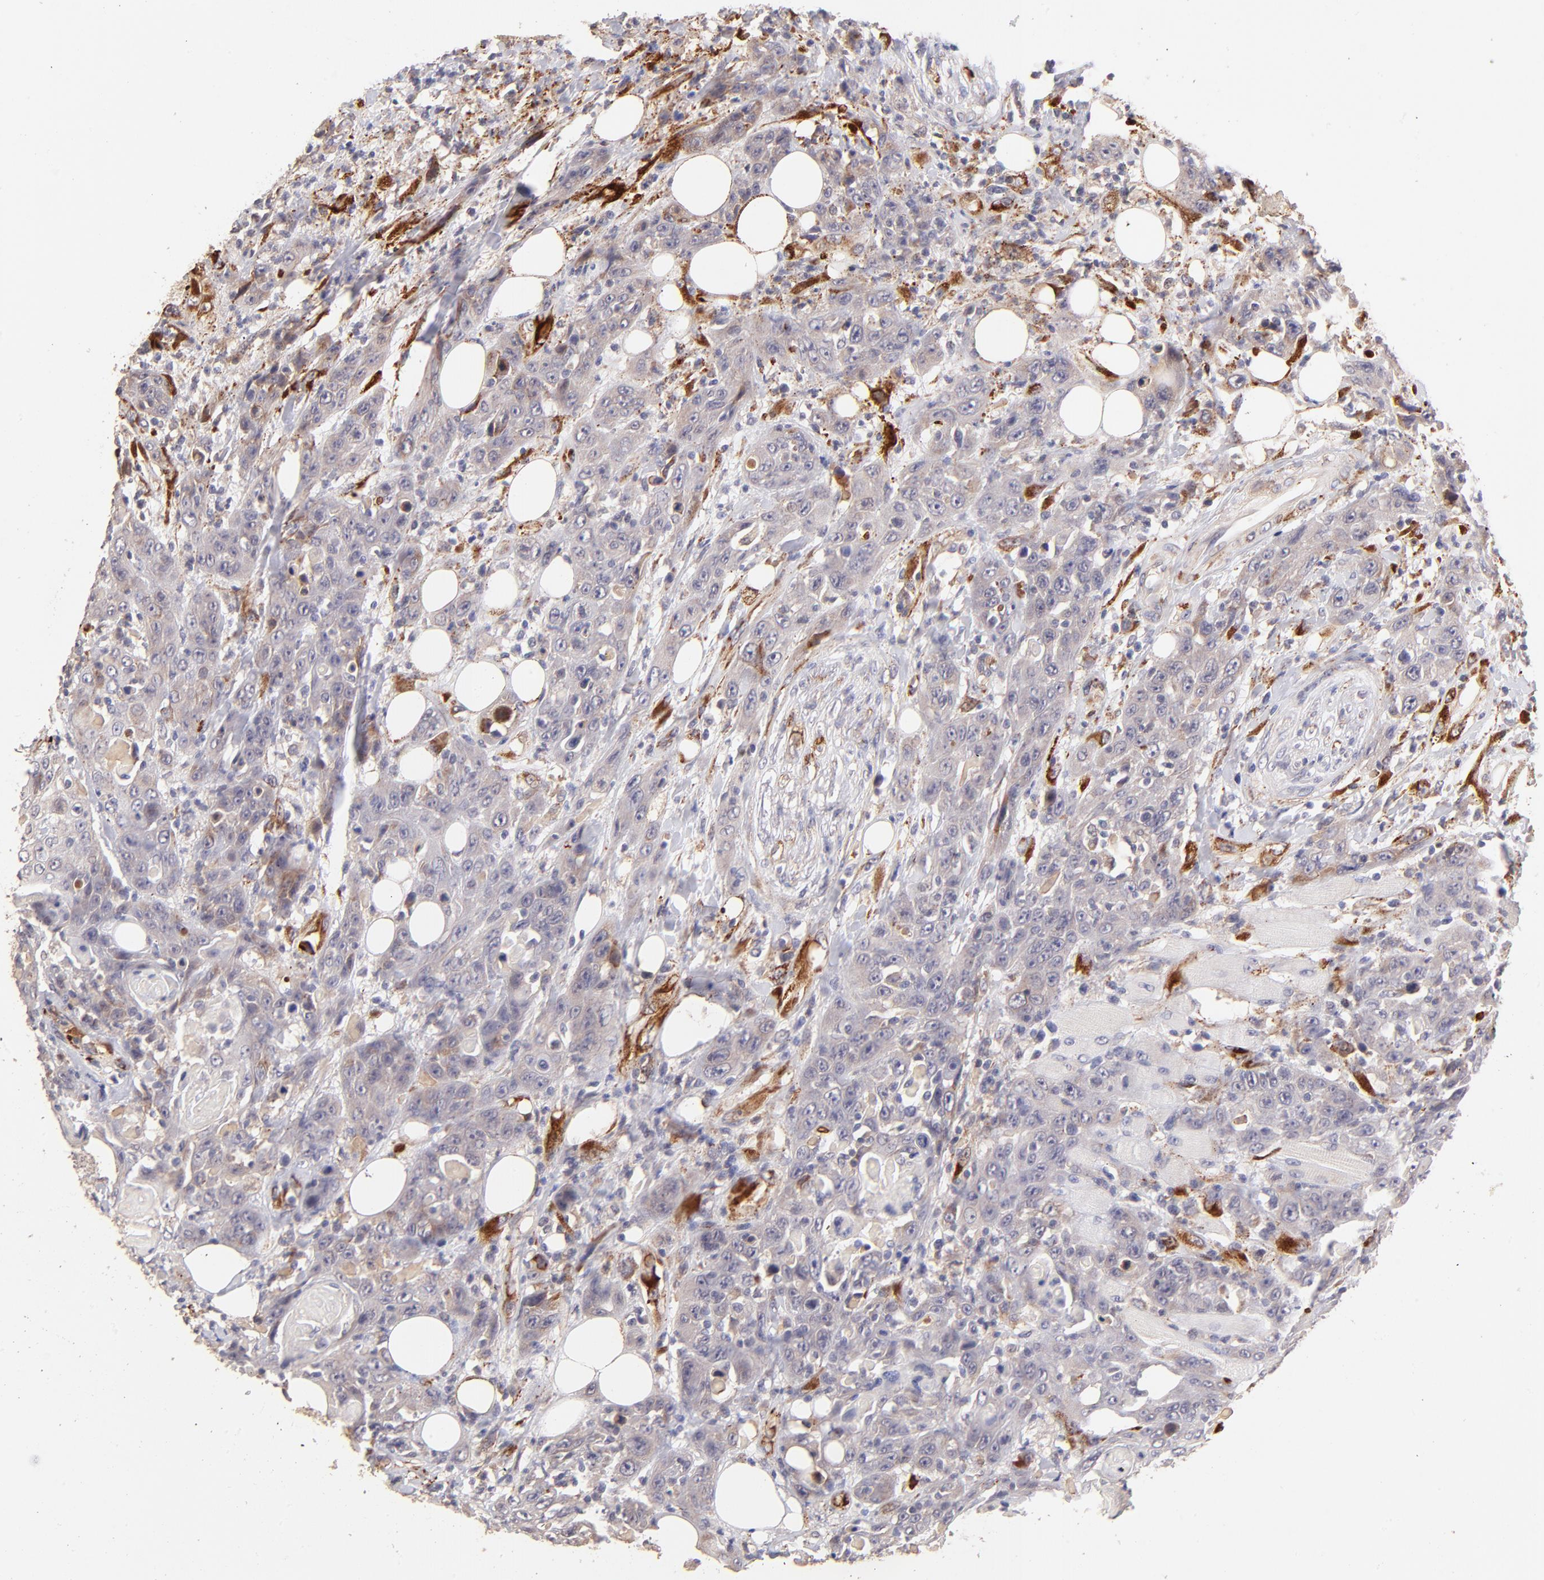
{"staining": {"intensity": "weak", "quantity": "25%-75%", "location": "cytoplasmic/membranous"}, "tissue": "head and neck cancer", "cell_type": "Tumor cells", "image_type": "cancer", "snomed": [{"axis": "morphology", "description": "Squamous cell carcinoma, NOS"}, {"axis": "topography", "description": "Head-Neck"}], "caption": "High-magnification brightfield microscopy of head and neck cancer (squamous cell carcinoma) stained with DAB (3,3'-diaminobenzidine) (brown) and counterstained with hematoxylin (blue). tumor cells exhibit weak cytoplasmic/membranous staining is present in approximately25%-75% of cells.", "gene": "SPARC", "patient": {"sex": "female", "age": 84}}